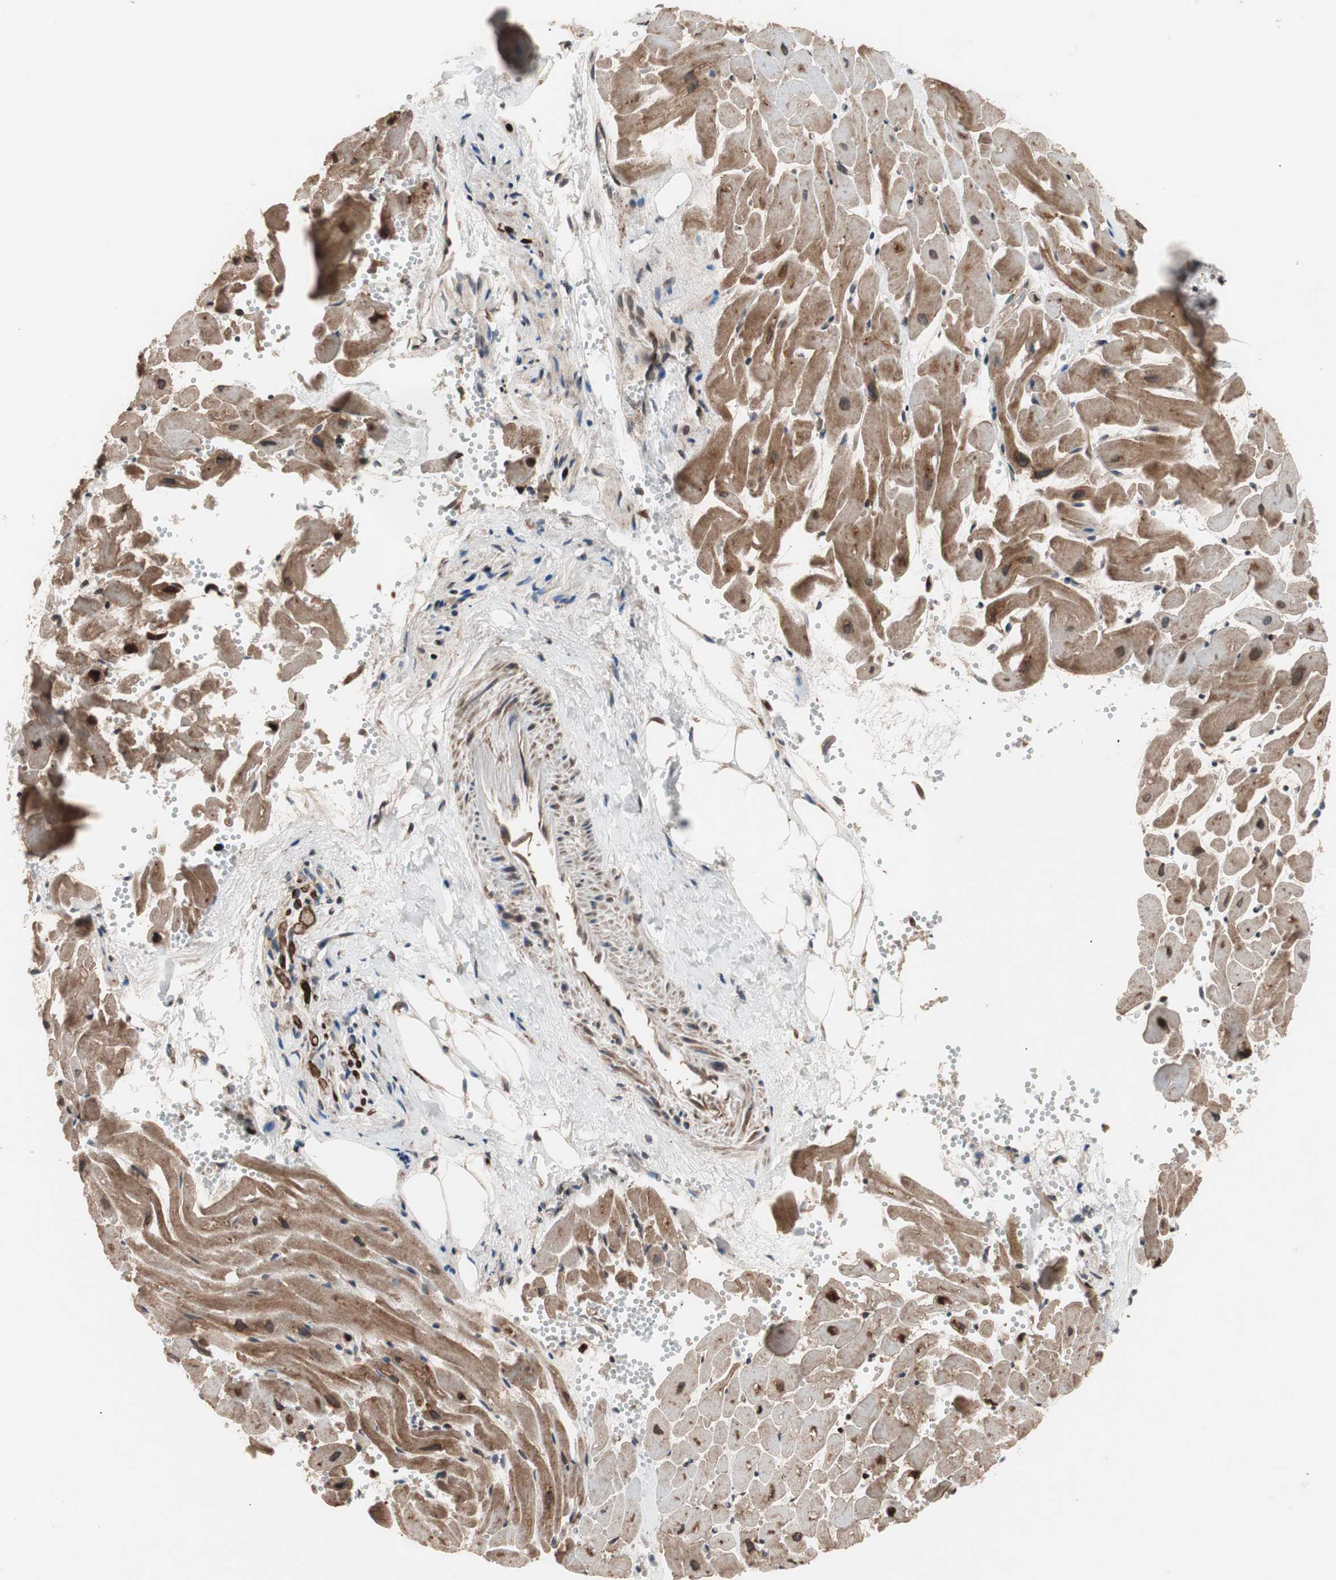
{"staining": {"intensity": "strong", "quantity": ">75%", "location": "cytoplasmic/membranous,nuclear"}, "tissue": "heart muscle", "cell_type": "Cardiomyocytes", "image_type": "normal", "snomed": [{"axis": "morphology", "description": "Normal tissue, NOS"}, {"axis": "topography", "description": "Heart"}], "caption": "The immunohistochemical stain shows strong cytoplasmic/membranous,nuclear positivity in cardiomyocytes of normal heart muscle. (DAB = brown stain, brightfield microscopy at high magnification).", "gene": "NF2", "patient": {"sex": "female", "age": 19}}